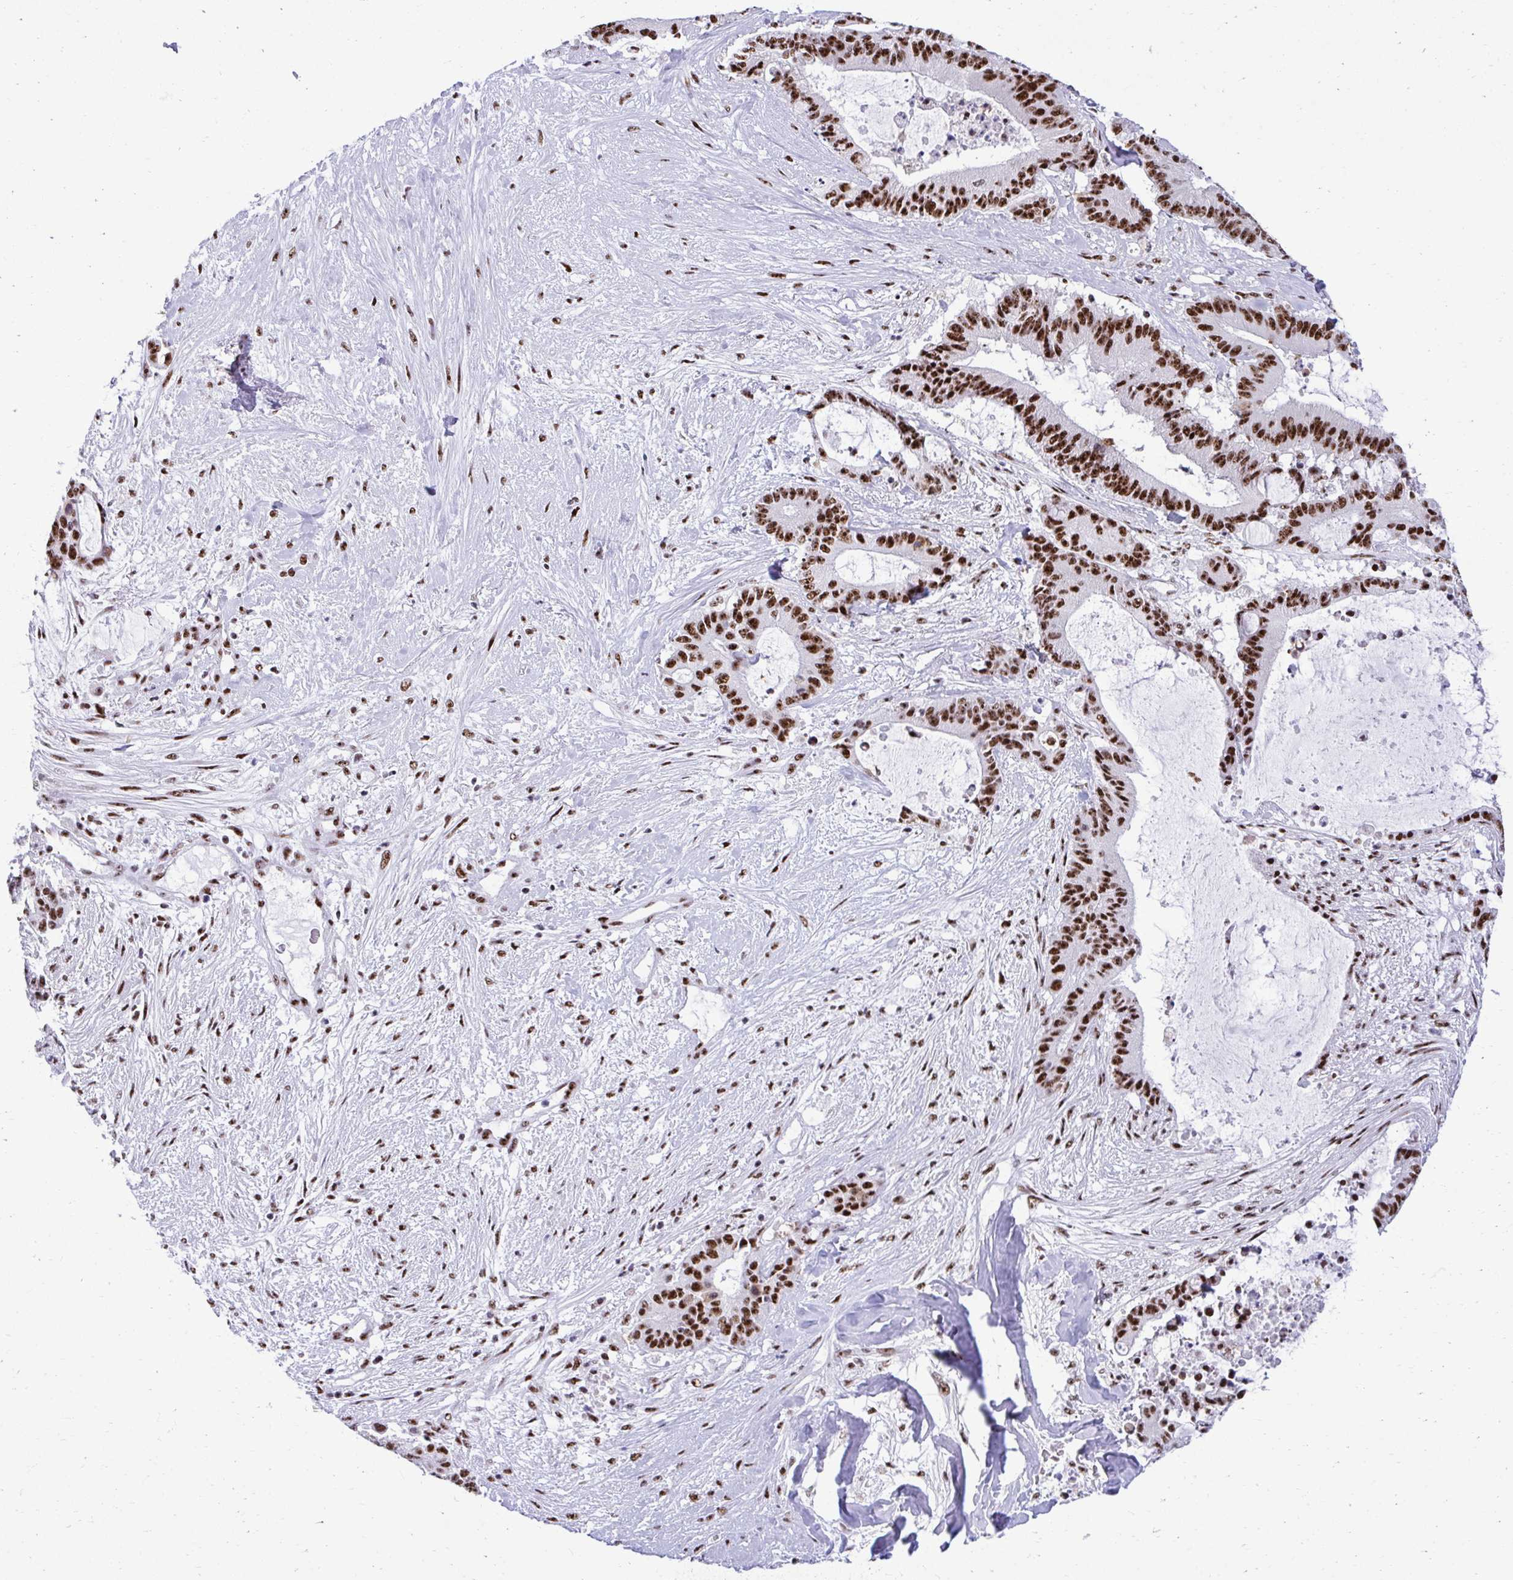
{"staining": {"intensity": "strong", "quantity": ">75%", "location": "nuclear"}, "tissue": "liver cancer", "cell_type": "Tumor cells", "image_type": "cancer", "snomed": [{"axis": "morphology", "description": "Normal tissue, NOS"}, {"axis": "morphology", "description": "Cholangiocarcinoma"}, {"axis": "topography", "description": "Liver"}, {"axis": "topography", "description": "Peripheral nerve tissue"}], "caption": "Liver cancer was stained to show a protein in brown. There is high levels of strong nuclear staining in approximately >75% of tumor cells.", "gene": "PELP1", "patient": {"sex": "female", "age": 73}}